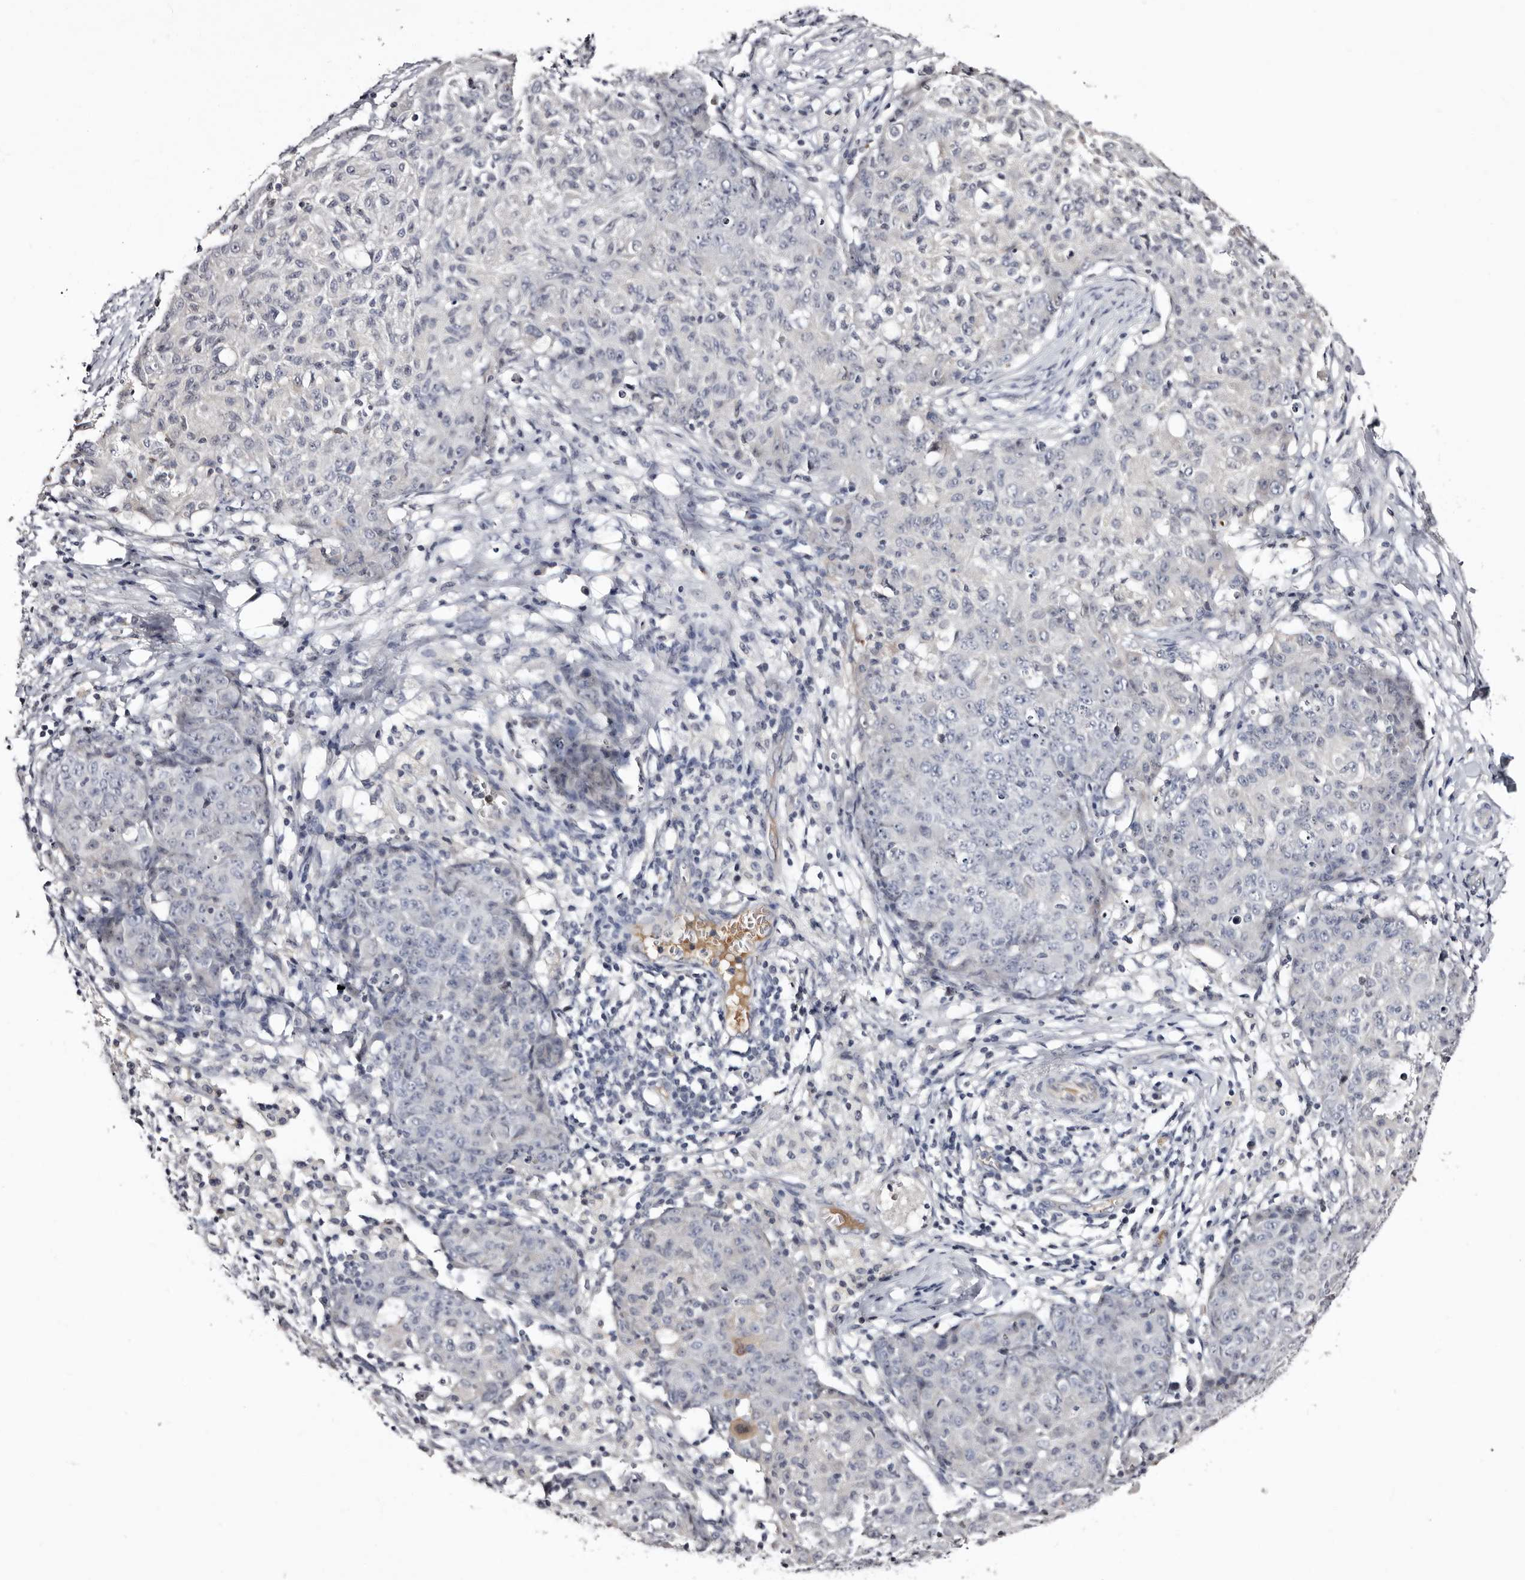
{"staining": {"intensity": "negative", "quantity": "none", "location": "none"}, "tissue": "ovarian cancer", "cell_type": "Tumor cells", "image_type": "cancer", "snomed": [{"axis": "morphology", "description": "Carcinoma, endometroid"}, {"axis": "topography", "description": "Ovary"}], "caption": "Immunohistochemical staining of human endometroid carcinoma (ovarian) reveals no significant expression in tumor cells. (Immunohistochemistry (ihc), brightfield microscopy, high magnification).", "gene": "BPGM", "patient": {"sex": "female", "age": 42}}